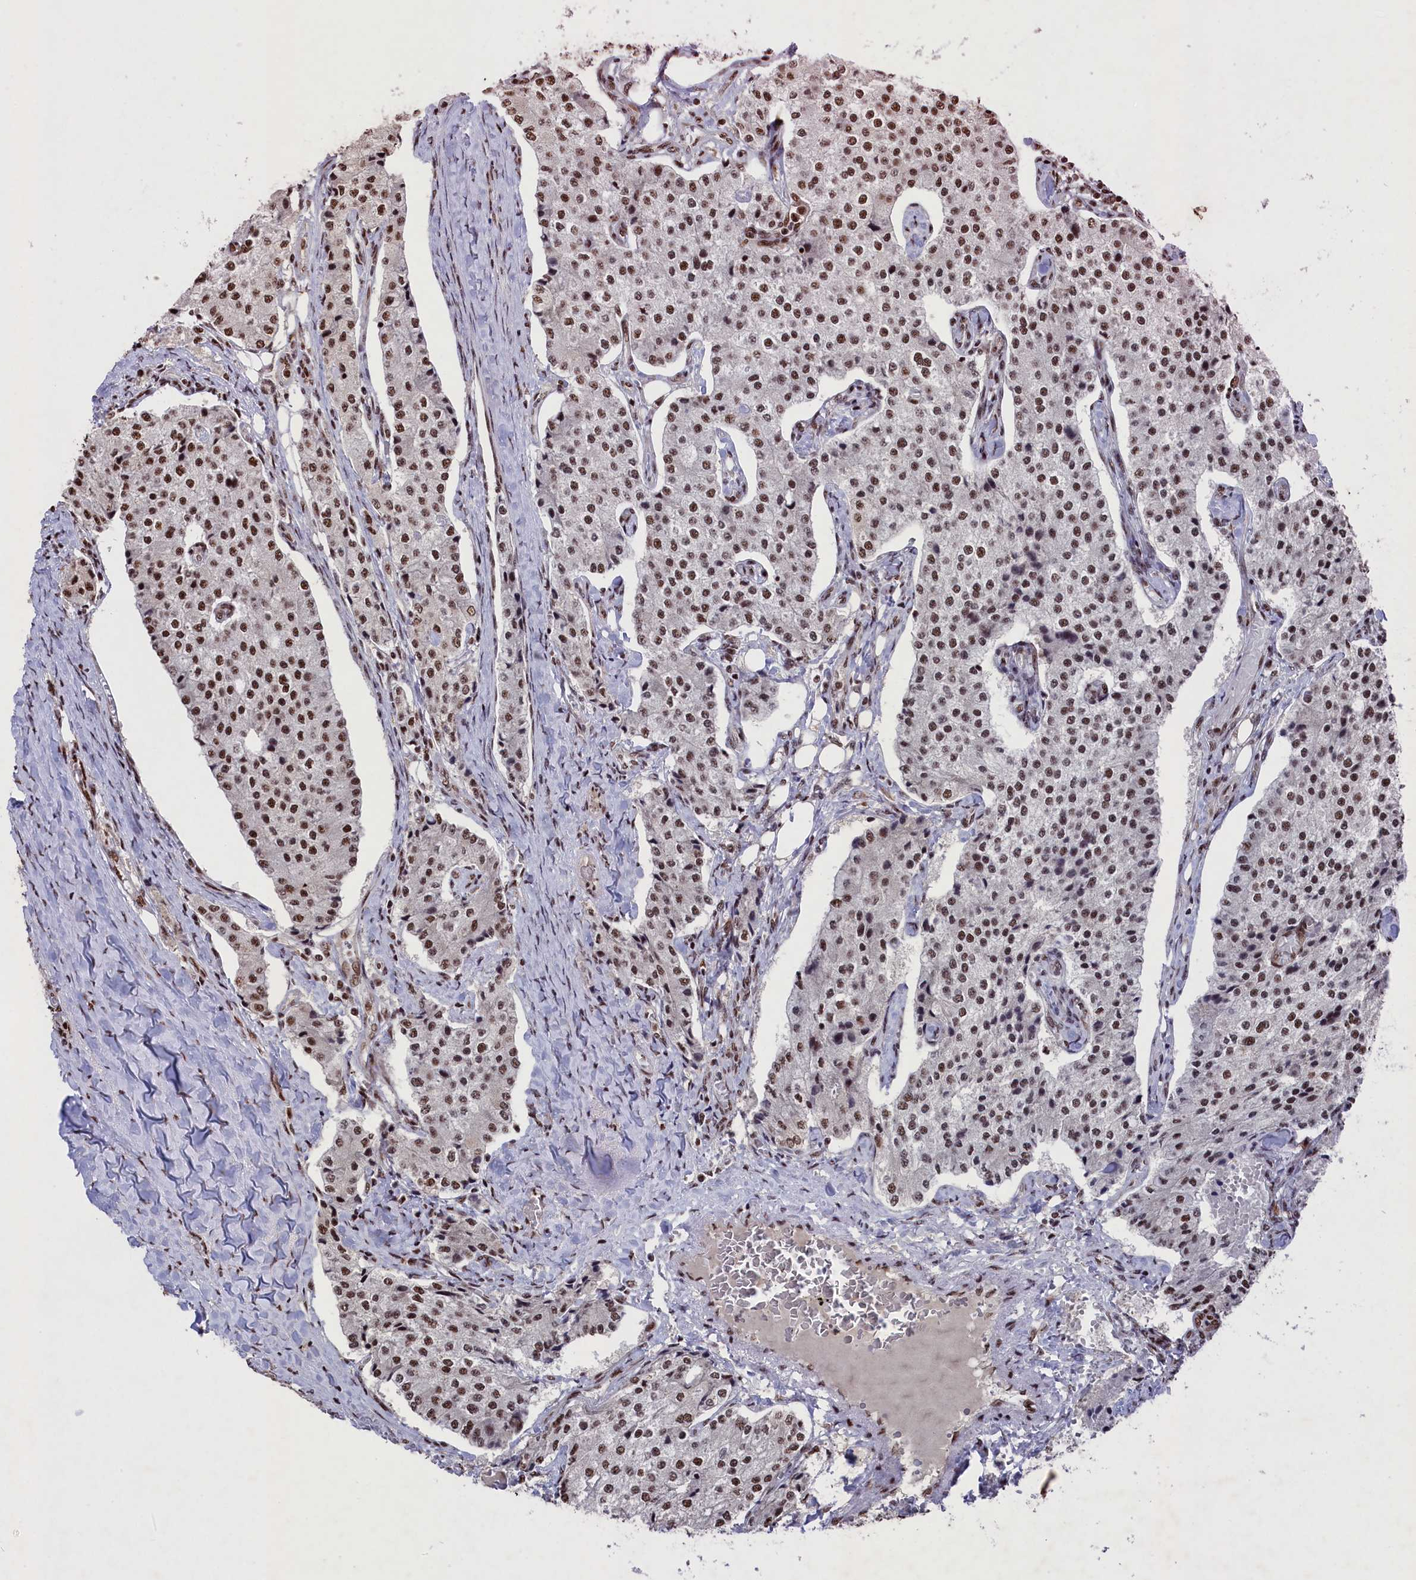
{"staining": {"intensity": "strong", "quantity": ">75%", "location": "nuclear"}, "tissue": "carcinoid", "cell_type": "Tumor cells", "image_type": "cancer", "snomed": [{"axis": "morphology", "description": "Carcinoid, malignant, NOS"}, {"axis": "topography", "description": "Colon"}], "caption": "Carcinoid stained with DAB immunohistochemistry (IHC) demonstrates high levels of strong nuclear staining in approximately >75% of tumor cells. (DAB (3,3'-diaminobenzidine) = brown stain, brightfield microscopy at high magnification).", "gene": "PRPF31", "patient": {"sex": "female", "age": 52}}